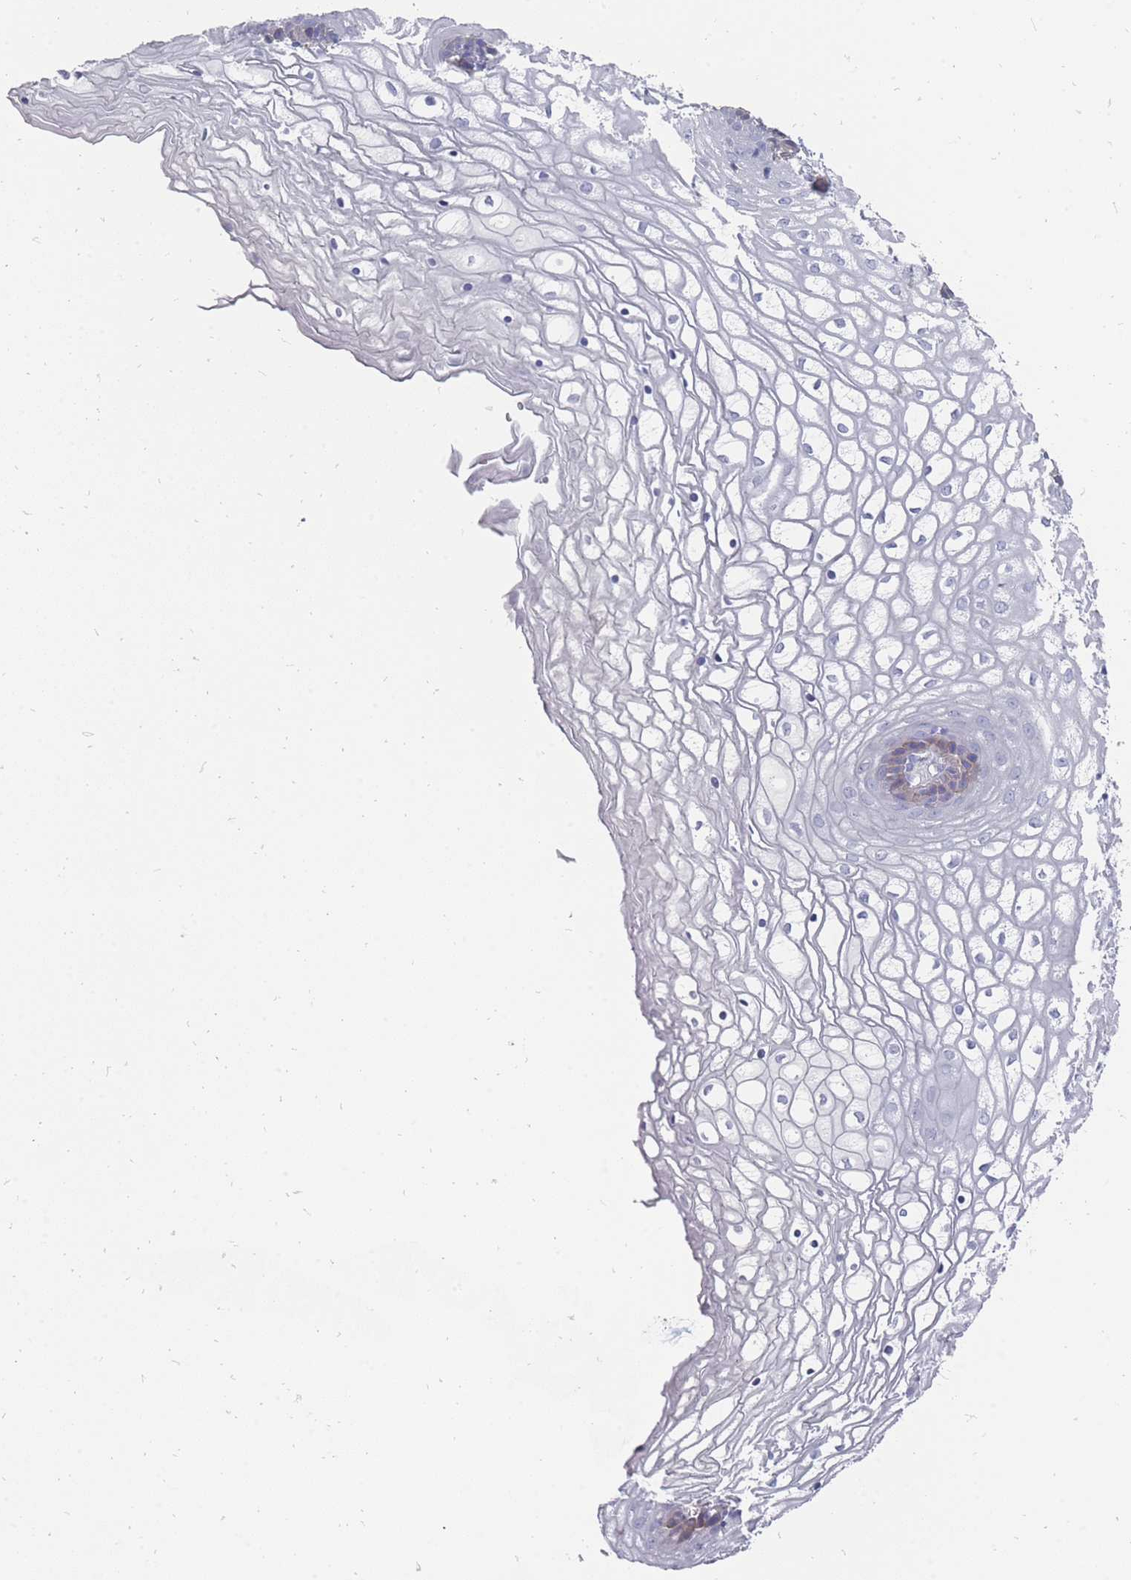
{"staining": {"intensity": "negative", "quantity": "none", "location": "none"}, "tissue": "vagina", "cell_type": "Squamous epithelial cells", "image_type": "normal", "snomed": [{"axis": "morphology", "description": "Normal tissue, NOS"}, {"axis": "topography", "description": "Vagina"}], "caption": "IHC histopathology image of normal vagina stained for a protein (brown), which exhibits no expression in squamous epithelial cells.", "gene": "OTULINL", "patient": {"sex": "female", "age": 34}}